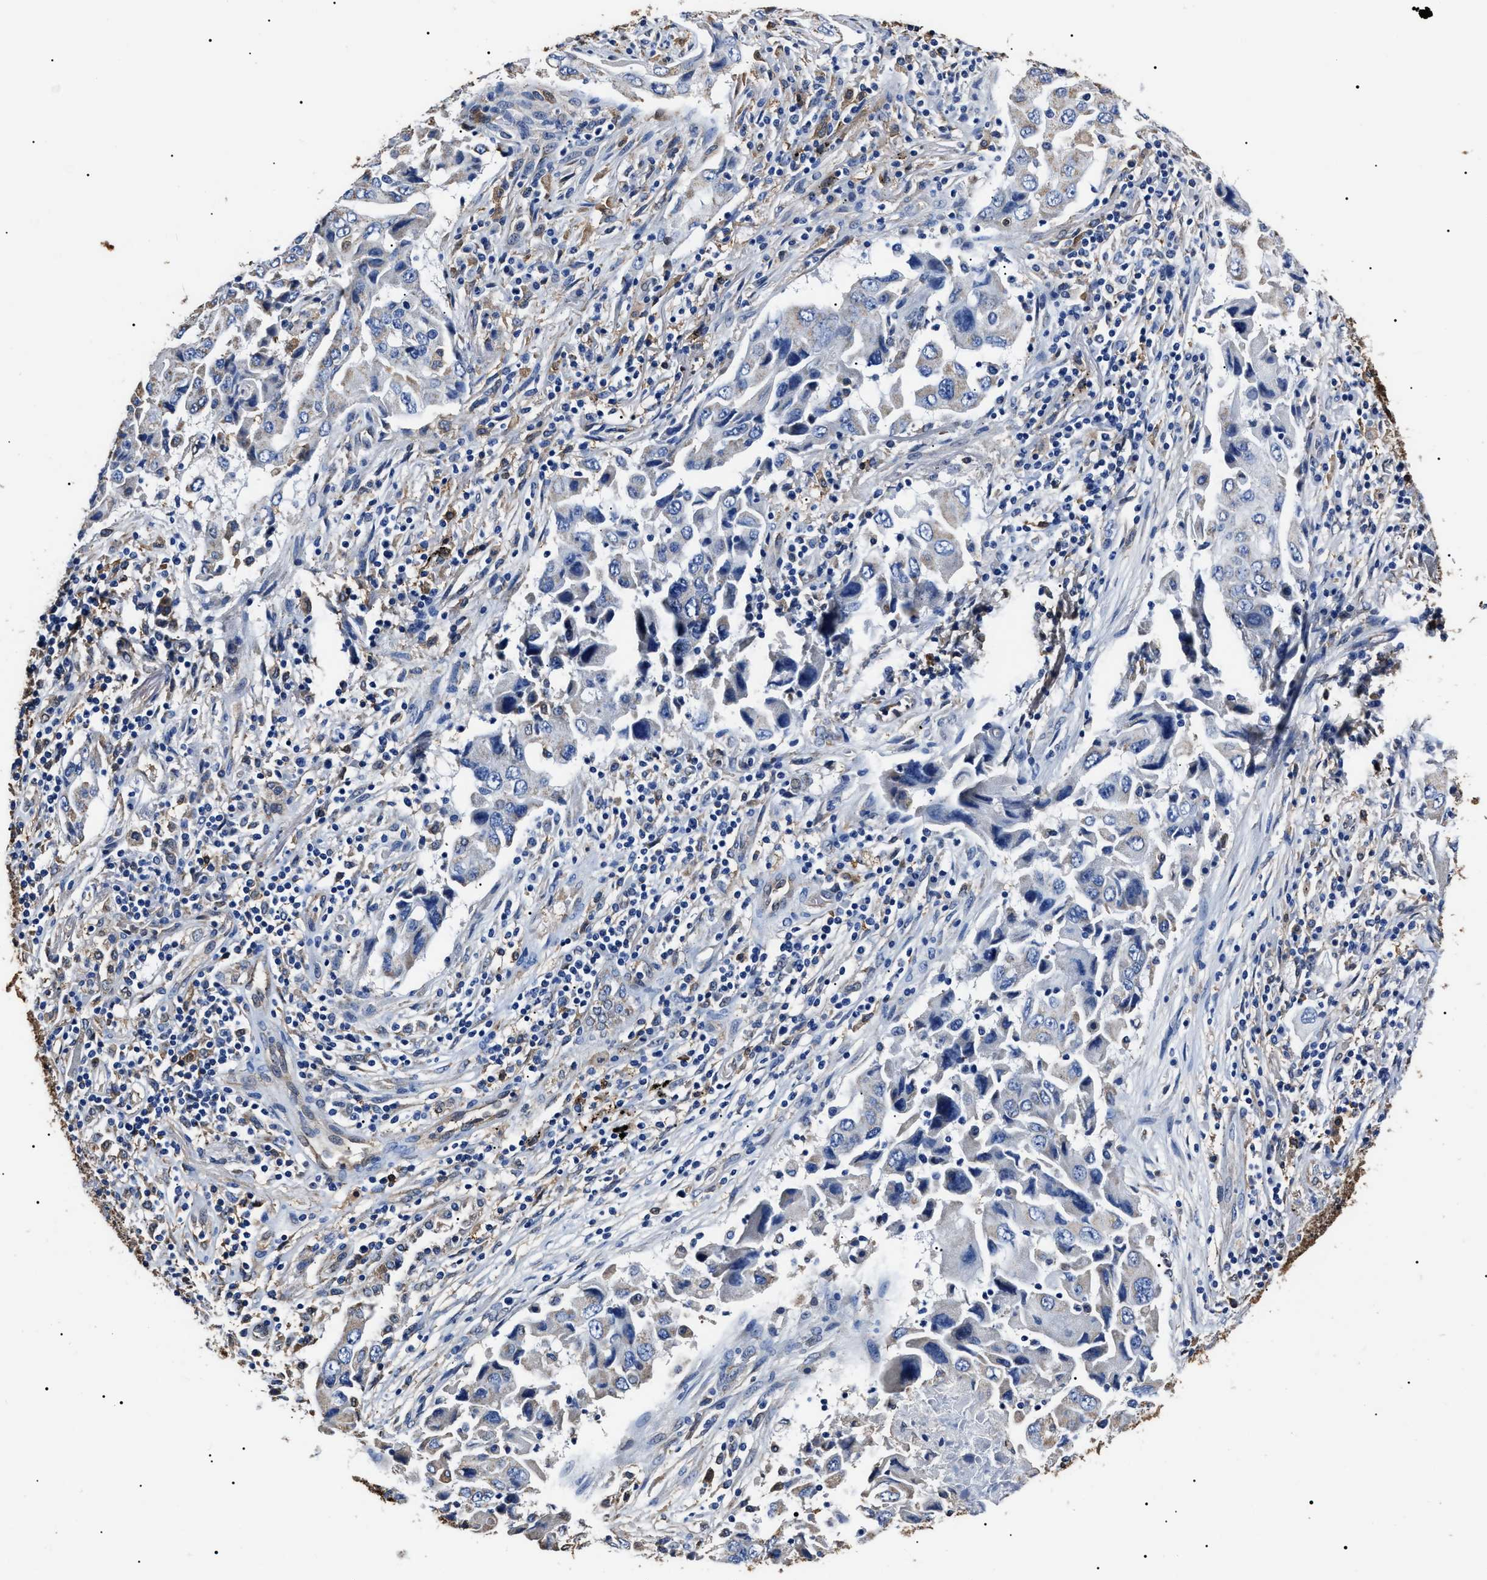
{"staining": {"intensity": "negative", "quantity": "none", "location": "none"}, "tissue": "lung cancer", "cell_type": "Tumor cells", "image_type": "cancer", "snomed": [{"axis": "morphology", "description": "Adenocarcinoma, NOS"}, {"axis": "topography", "description": "Lung"}], "caption": "The immunohistochemistry photomicrograph has no significant positivity in tumor cells of lung cancer (adenocarcinoma) tissue.", "gene": "ALDH1A1", "patient": {"sex": "female", "age": 65}}